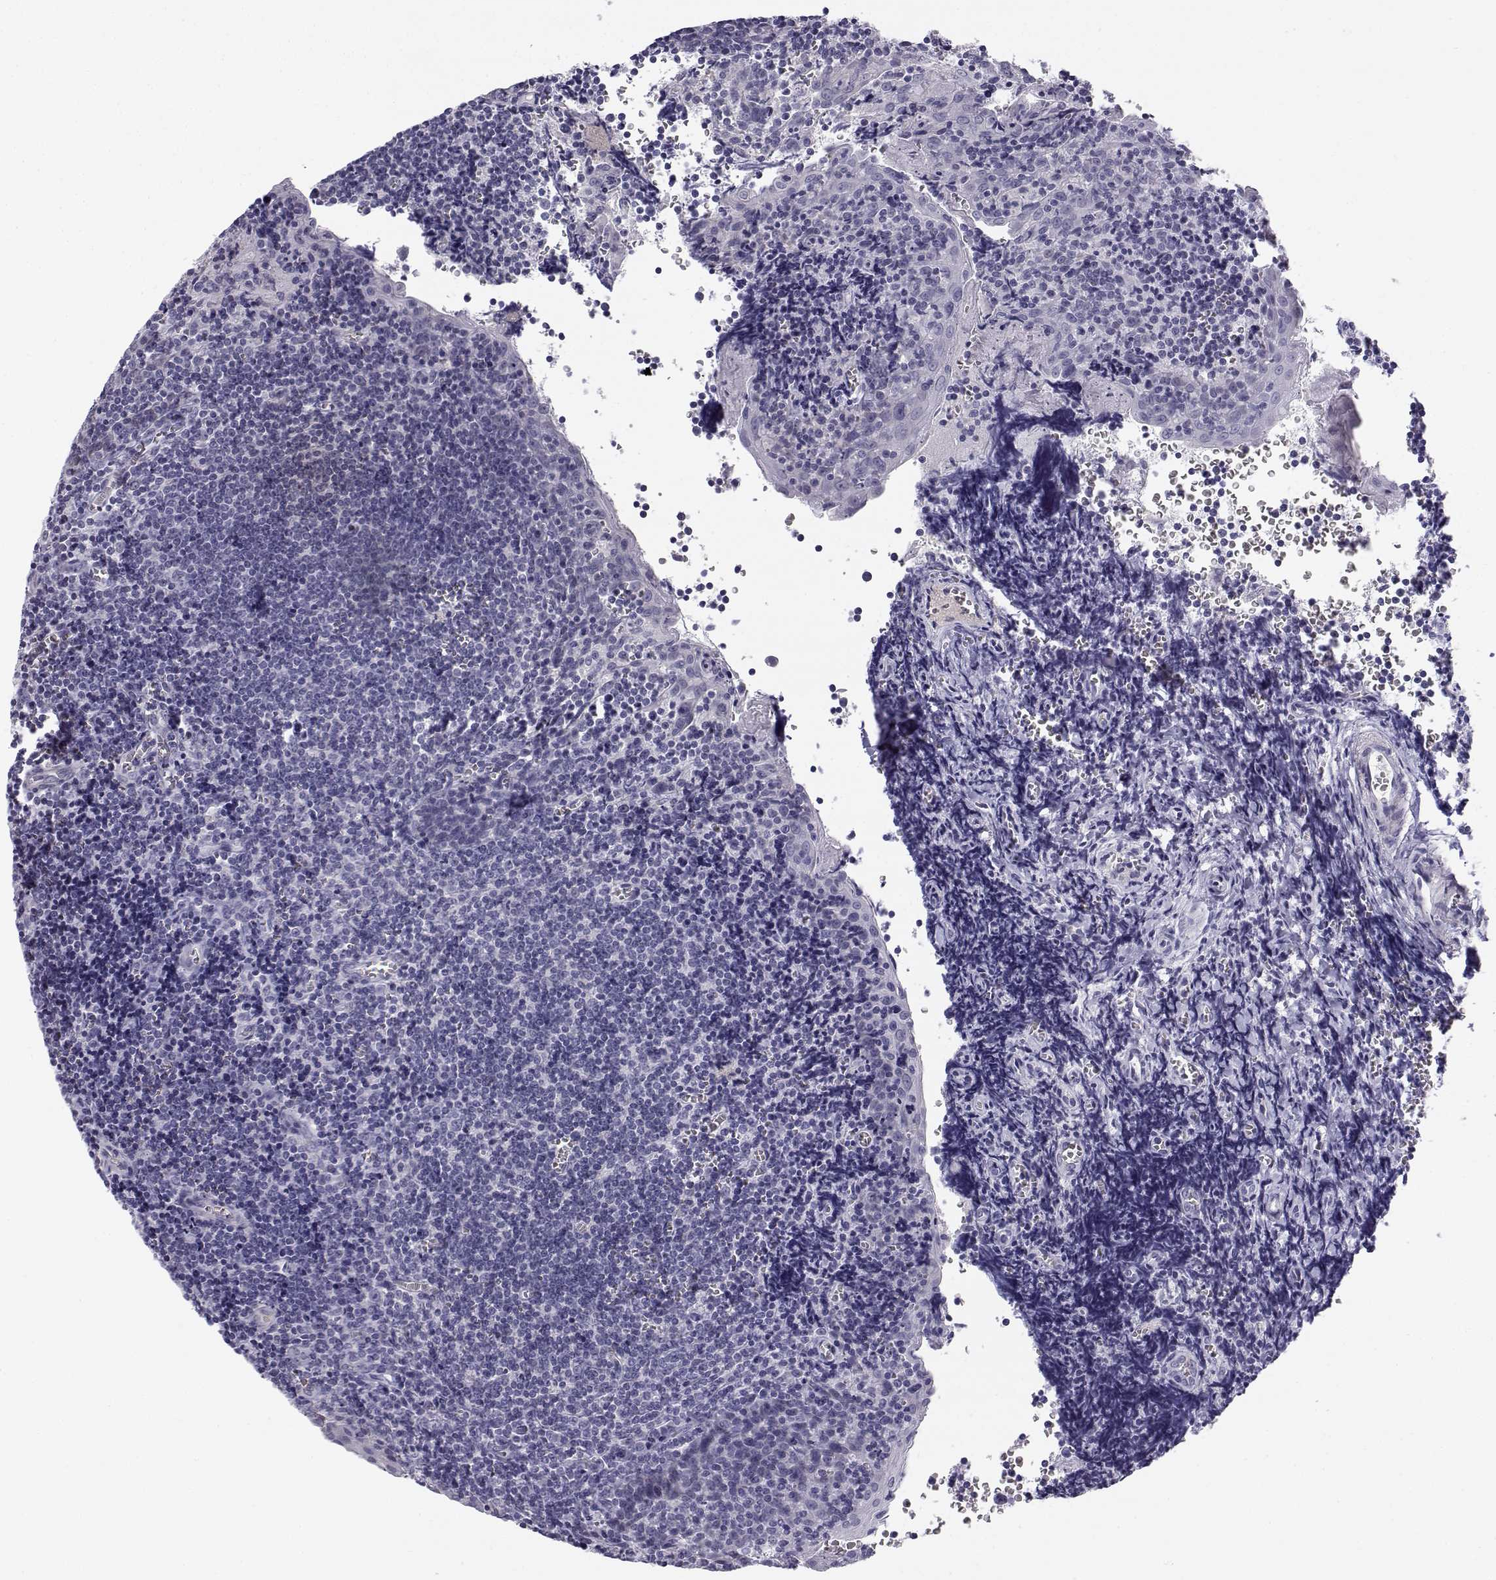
{"staining": {"intensity": "negative", "quantity": "none", "location": "none"}, "tissue": "tonsil", "cell_type": "Germinal center cells", "image_type": "normal", "snomed": [{"axis": "morphology", "description": "Normal tissue, NOS"}, {"axis": "morphology", "description": "Inflammation, NOS"}, {"axis": "topography", "description": "Tonsil"}], "caption": "A micrograph of human tonsil is negative for staining in germinal center cells. (IHC, brightfield microscopy, high magnification).", "gene": "KCNMB4", "patient": {"sex": "female", "age": 31}}